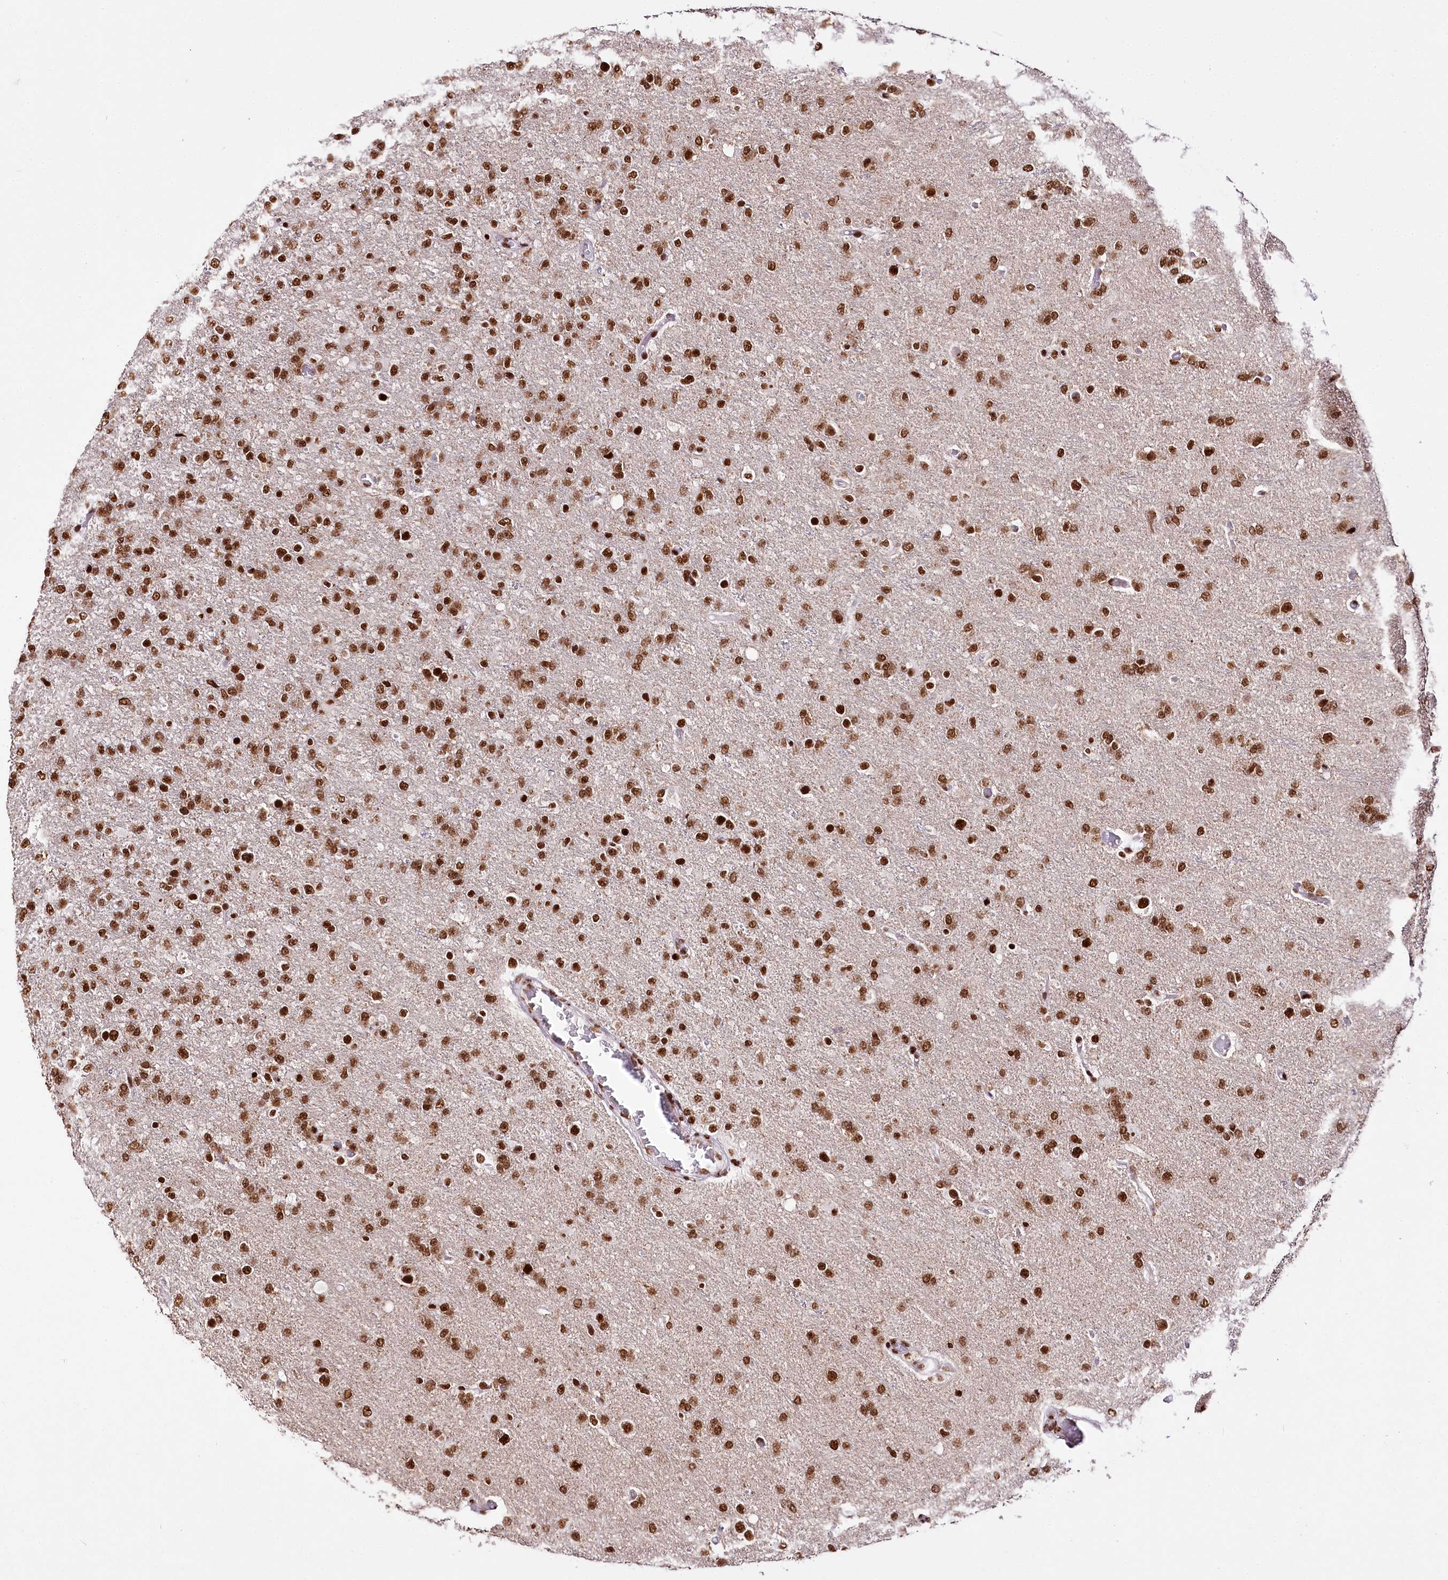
{"staining": {"intensity": "strong", "quantity": ">75%", "location": "nuclear"}, "tissue": "glioma", "cell_type": "Tumor cells", "image_type": "cancer", "snomed": [{"axis": "morphology", "description": "Glioma, malignant, High grade"}, {"axis": "topography", "description": "Brain"}], "caption": "Malignant high-grade glioma stained with a brown dye shows strong nuclear positive positivity in approximately >75% of tumor cells.", "gene": "SMARCE1", "patient": {"sex": "female", "age": 74}}